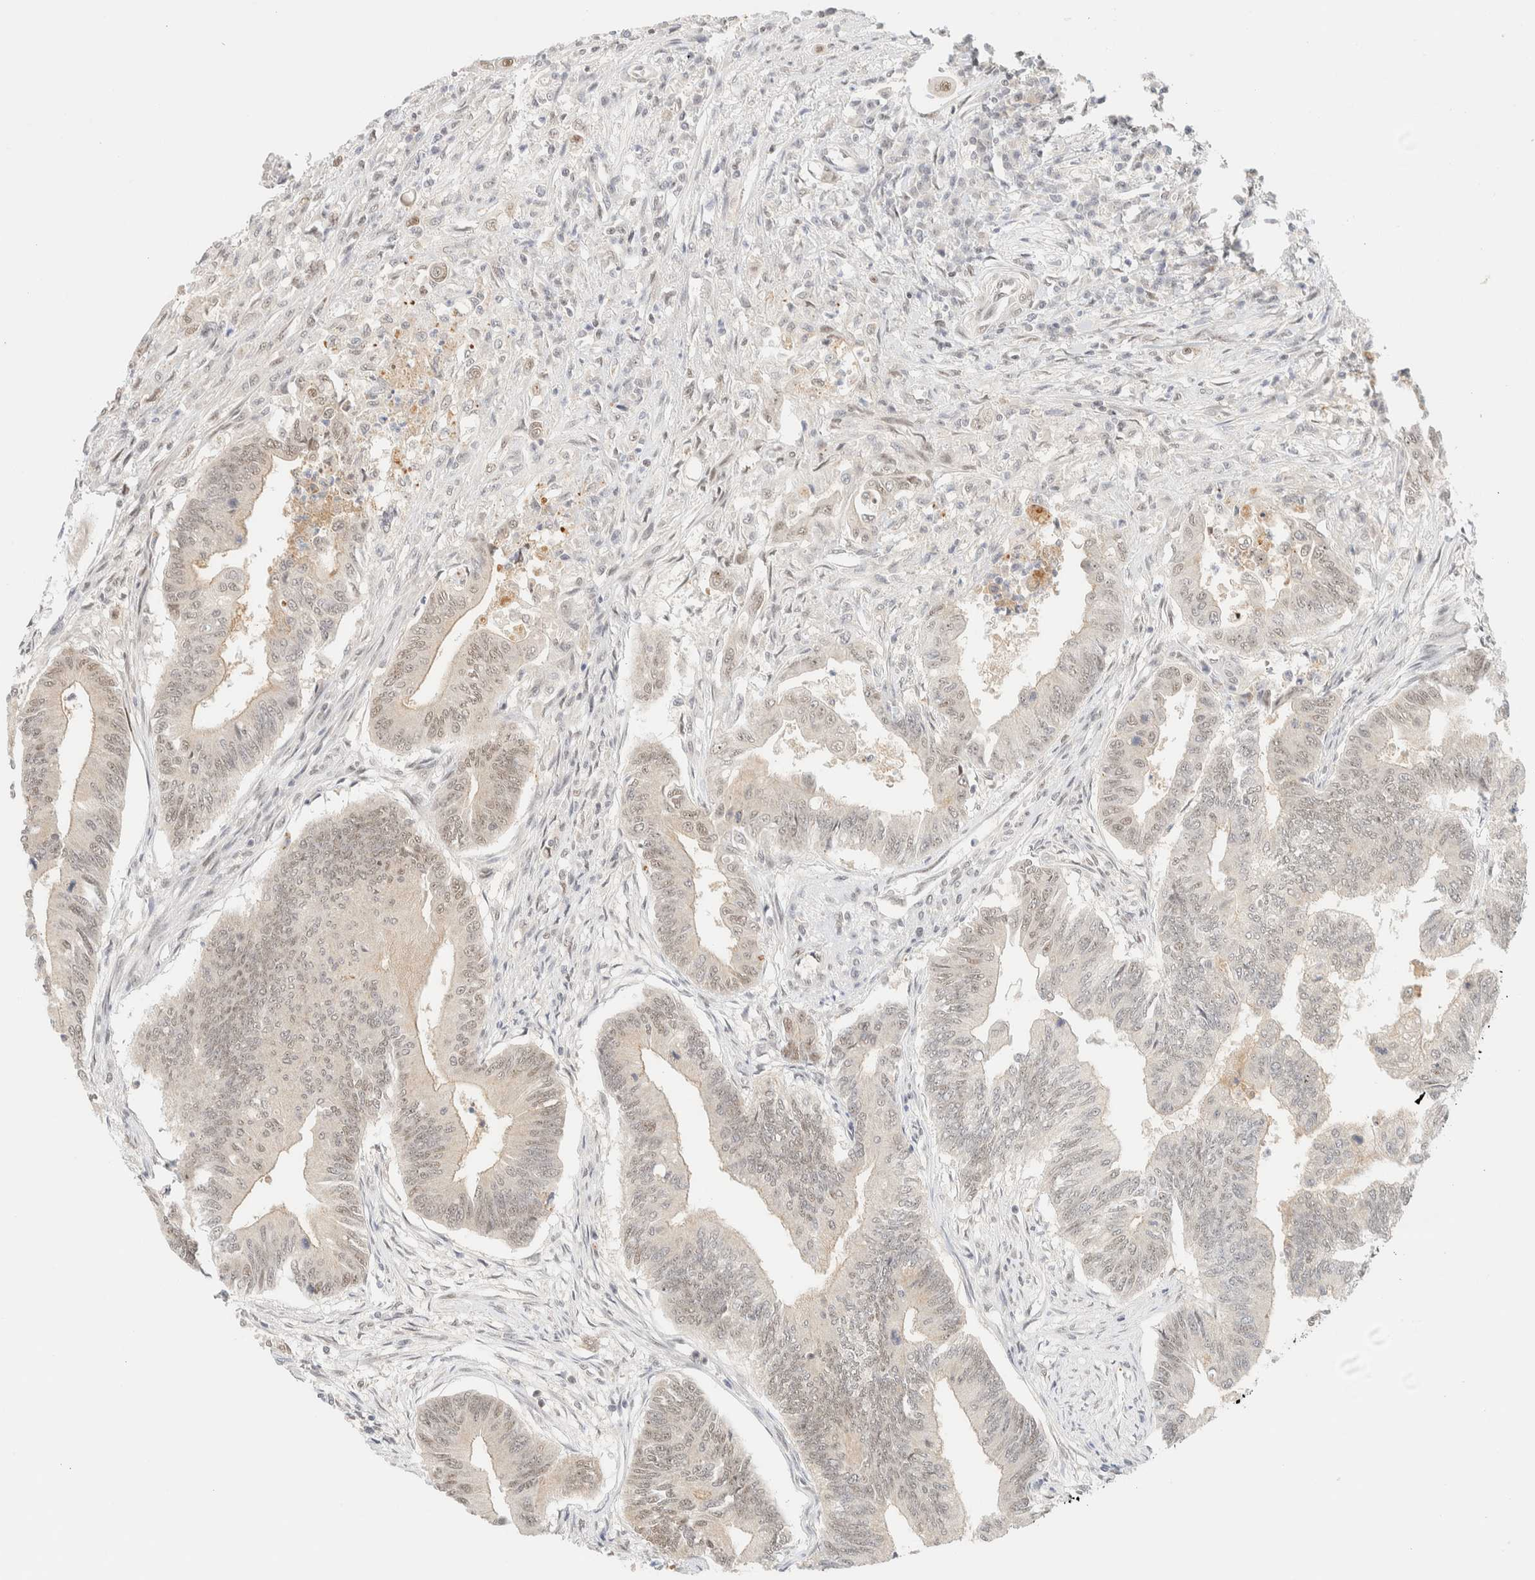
{"staining": {"intensity": "weak", "quantity": "25%-75%", "location": "nuclear"}, "tissue": "colorectal cancer", "cell_type": "Tumor cells", "image_type": "cancer", "snomed": [{"axis": "morphology", "description": "Adenoma, NOS"}, {"axis": "morphology", "description": "Adenocarcinoma, NOS"}, {"axis": "topography", "description": "Colon"}], "caption": "Protein analysis of adenoma (colorectal) tissue displays weak nuclear staining in about 25%-75% of tumor cells. The protein of interest is stained brown, and the nuclei are stained in blue (DAB (3,3'-diaminobenzidine) IHC with brightfield microscopy, high magnification).", "gene": "PYGO2", "patient": {"sex": "male", "age": 79}}